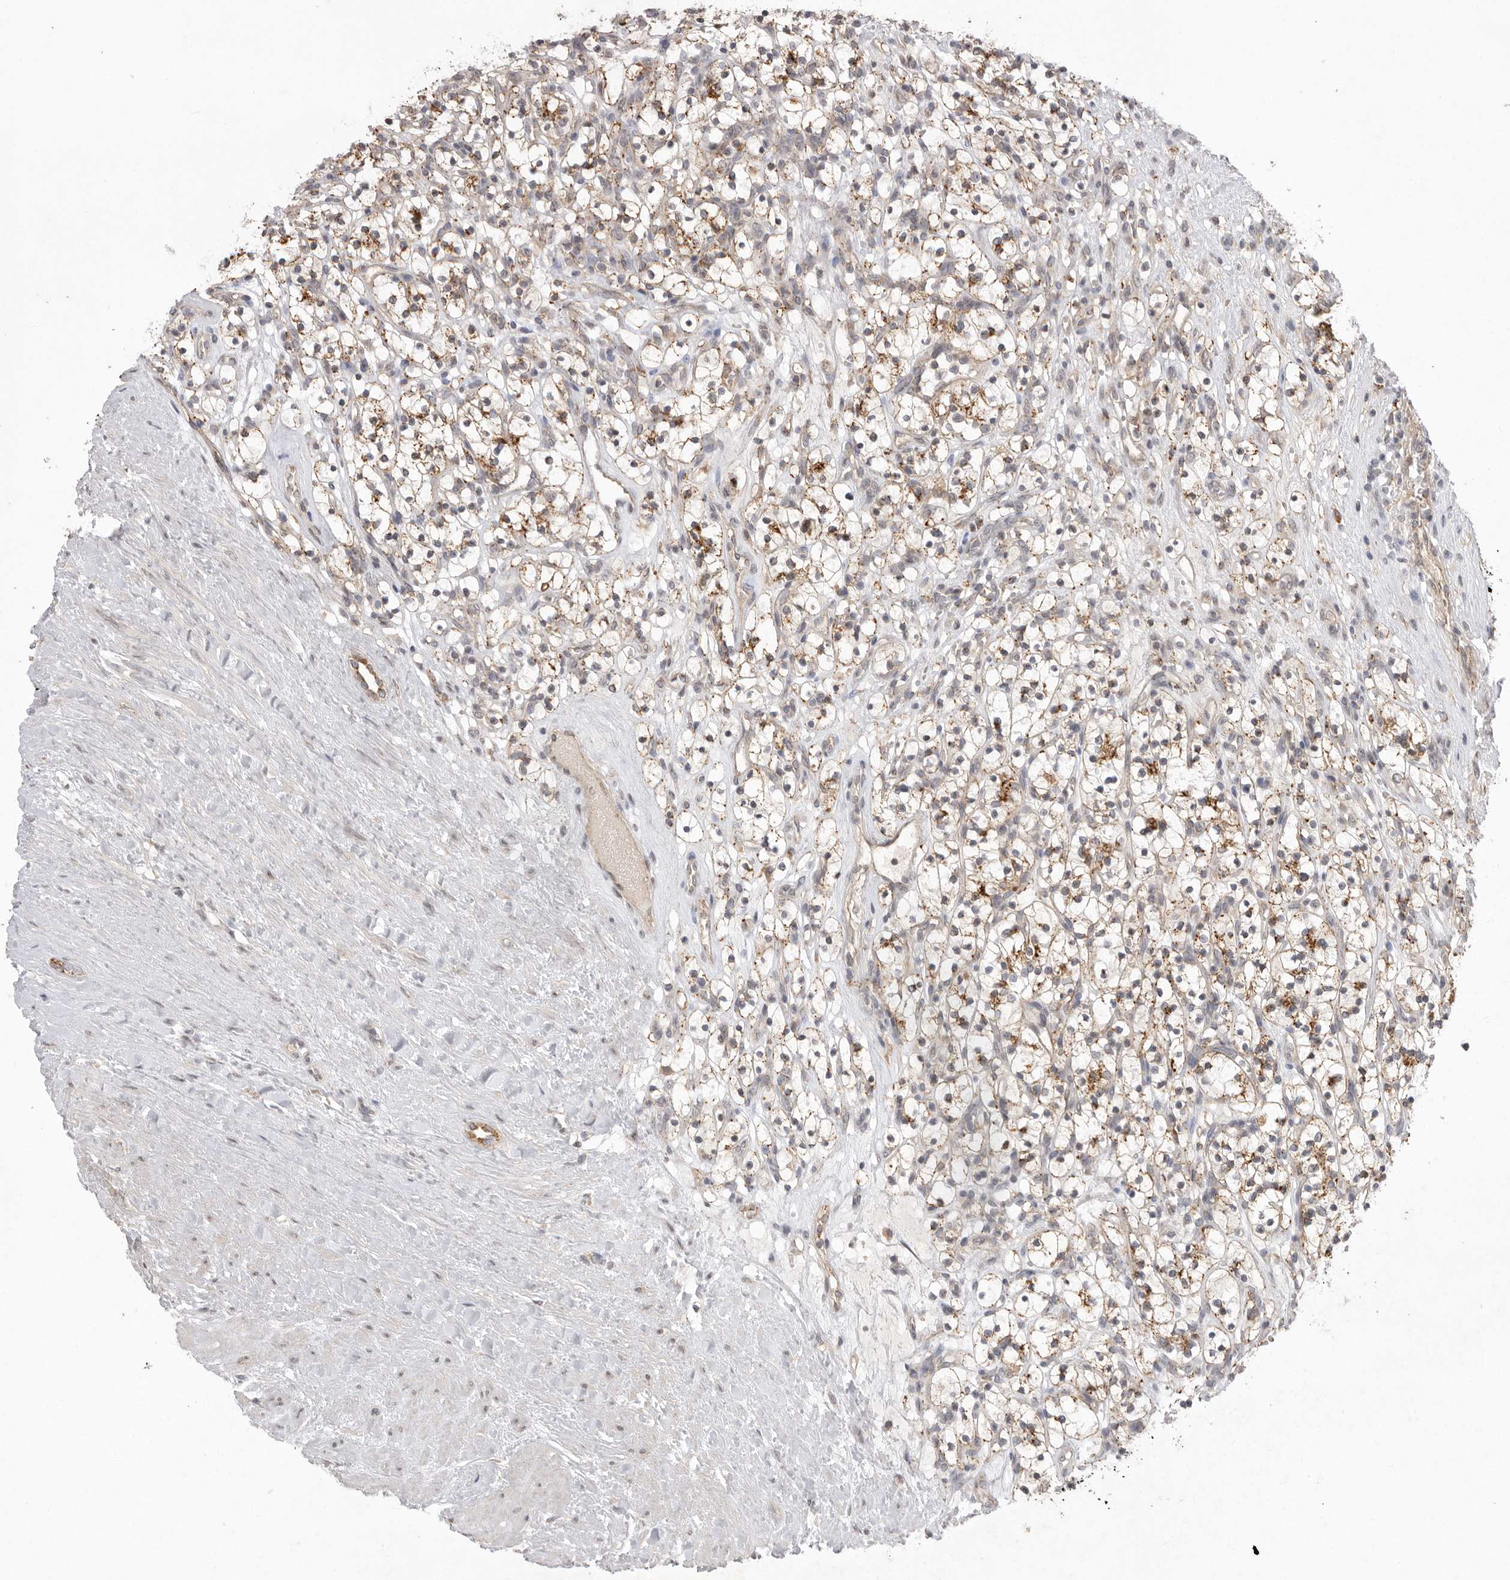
{"staining": {"intensity": "moderate", "quantity": "25%-75%", "location": "cytoplasmic/membranous"}, "tissue": "renal cancer", "cell_type": "Tumor cells", "image_type": "cancer", "snomed": [{"axis": "morphology", "description": "Adenocarcinoma, NOS"}, {"axis": "topography", "description": "Kidney"}], "caption": "Adenocarcinoma (renal) stained for a protein (brown) exhibits moderate cytoplasmic/membranous positive staining in about 25%-75% of tumor cells.", "gene": "TLR3", "patient": {"sex": "female", "age": 57}}